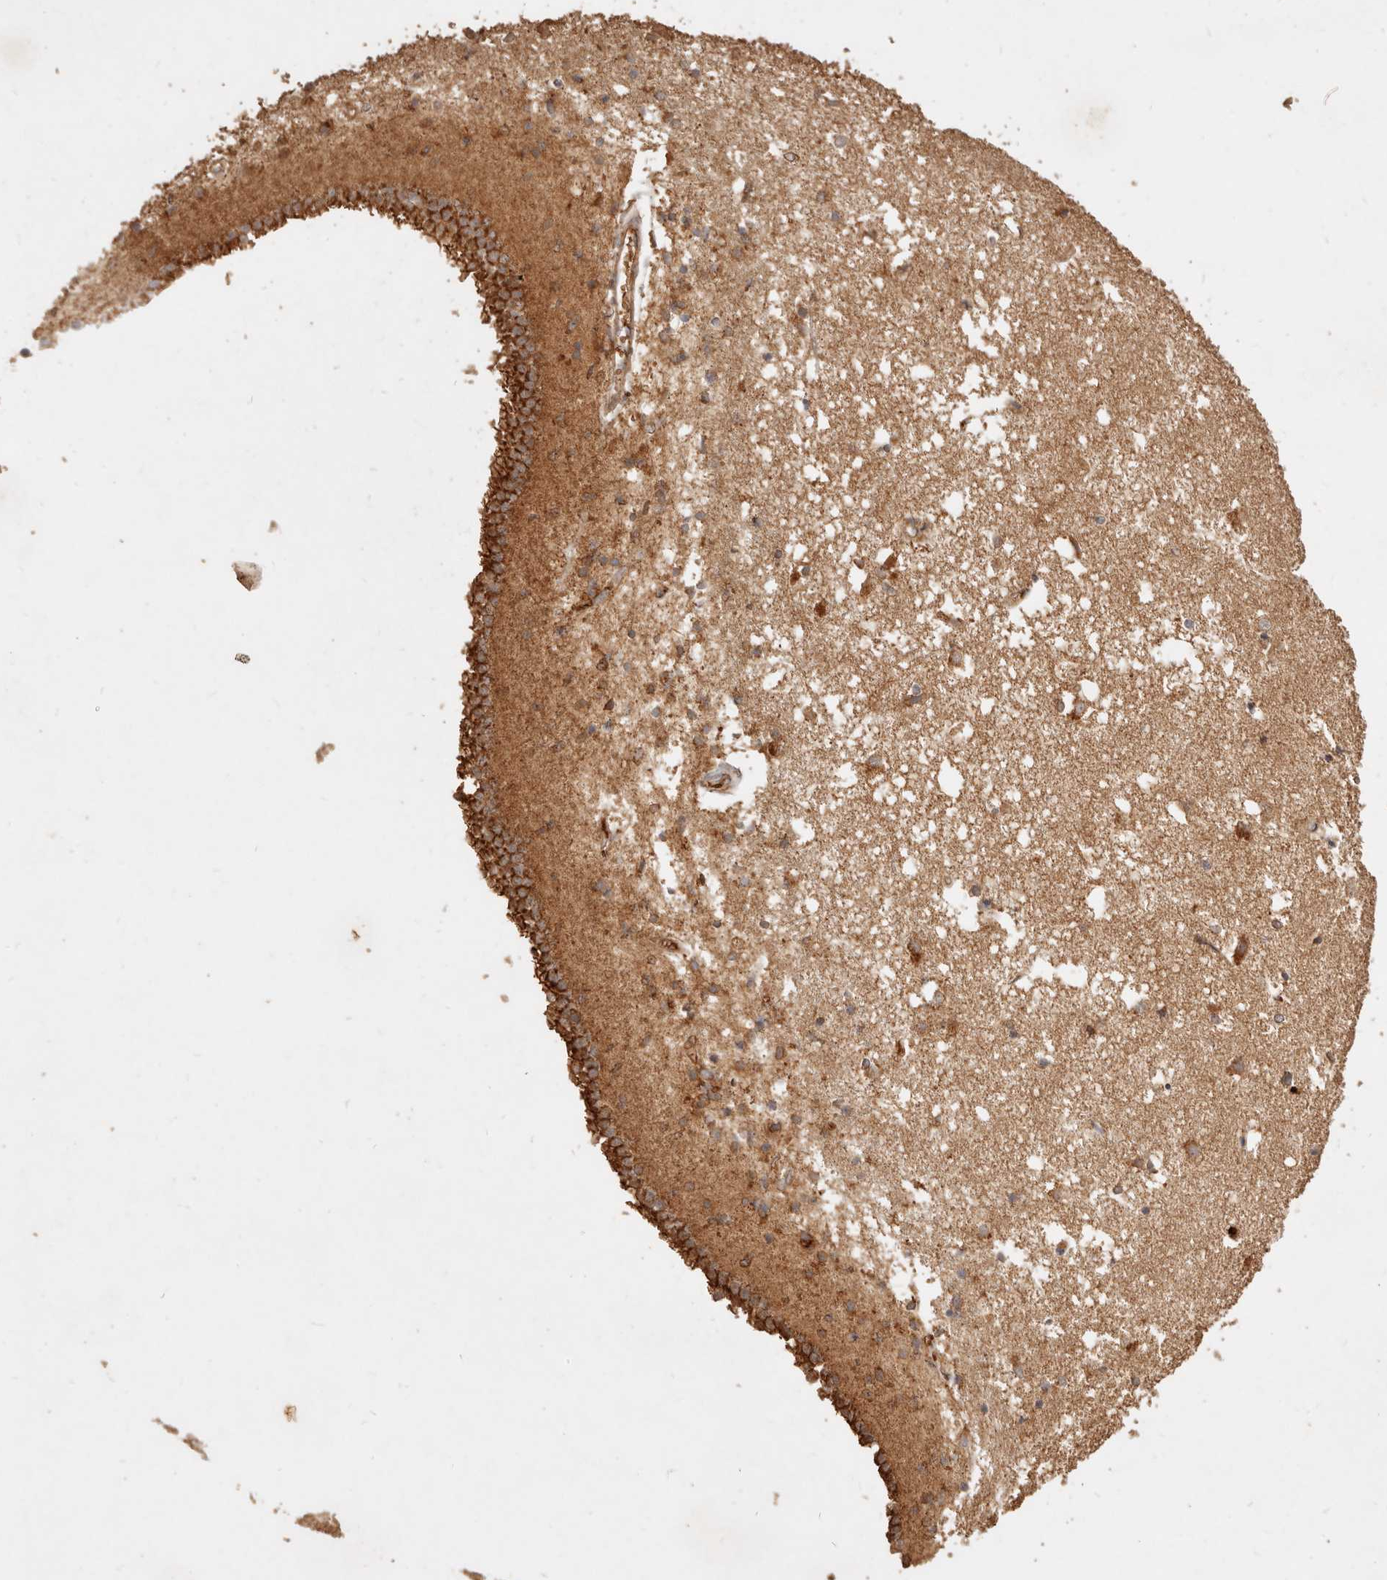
{"staining": {"intensity": "moderate", "quantity": ">75%", "location": "cytoplasmic/membranous"}, "tissue": "caudate", "cell_type": "Glial cells", "image_type": "normal", "snomed": [{"axis": "morphology", "description": "Normal tissue, NOS"}, {"axis": "topography", "description": "Lateral ventricle wall"}], "caption": "Immunohistochemical staining of benign human caudate reveals moderate cytoplasmic/membranous protein positivity in about >75% of glial cells.", "gene": "FAM180B", "patient": {"sex": "male", "age": 45}}